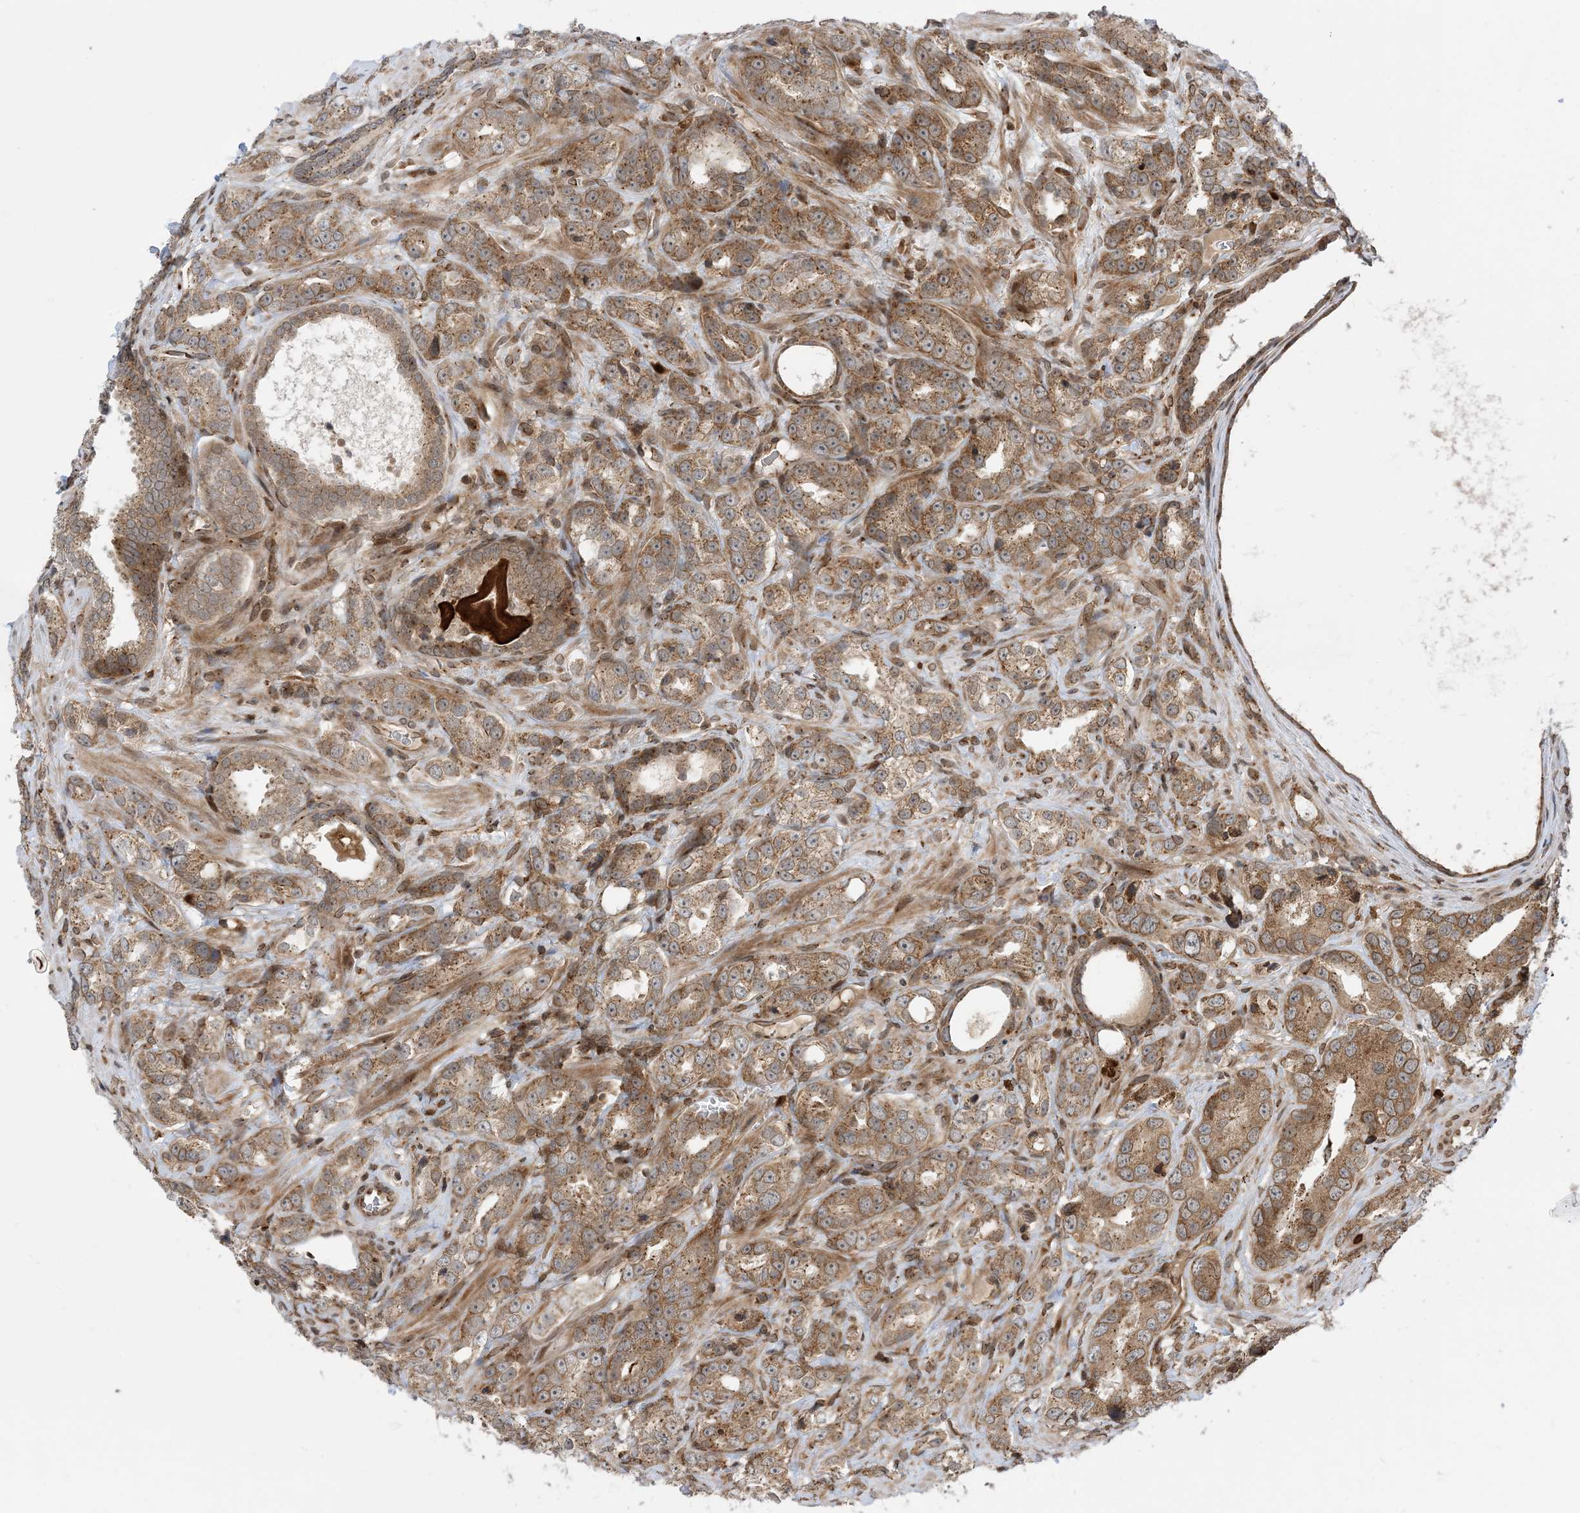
{"staining": {"intensity": "moderate", "quantity": ">75%", "location": "cytoplasmic/membranous"}, "tissue": "prostate cancer", "cell_type": "Tumor cells", "image_type": "cancer", "snomed": [{"axis": "morphology", "description": "Adenocarcinoma, High grade"}, {"axis": "topography", "description": "Prostate"}], "caption": "The histopathology image displays immunohistochemical staining of high-grade adenocarcinoma (prostate). There is moderate cytoplasmic/membranous staining is appreciated in about >75% of tumor cells.", "gene": "CASP4", "patient": {"sex": "male", "age": 62}}